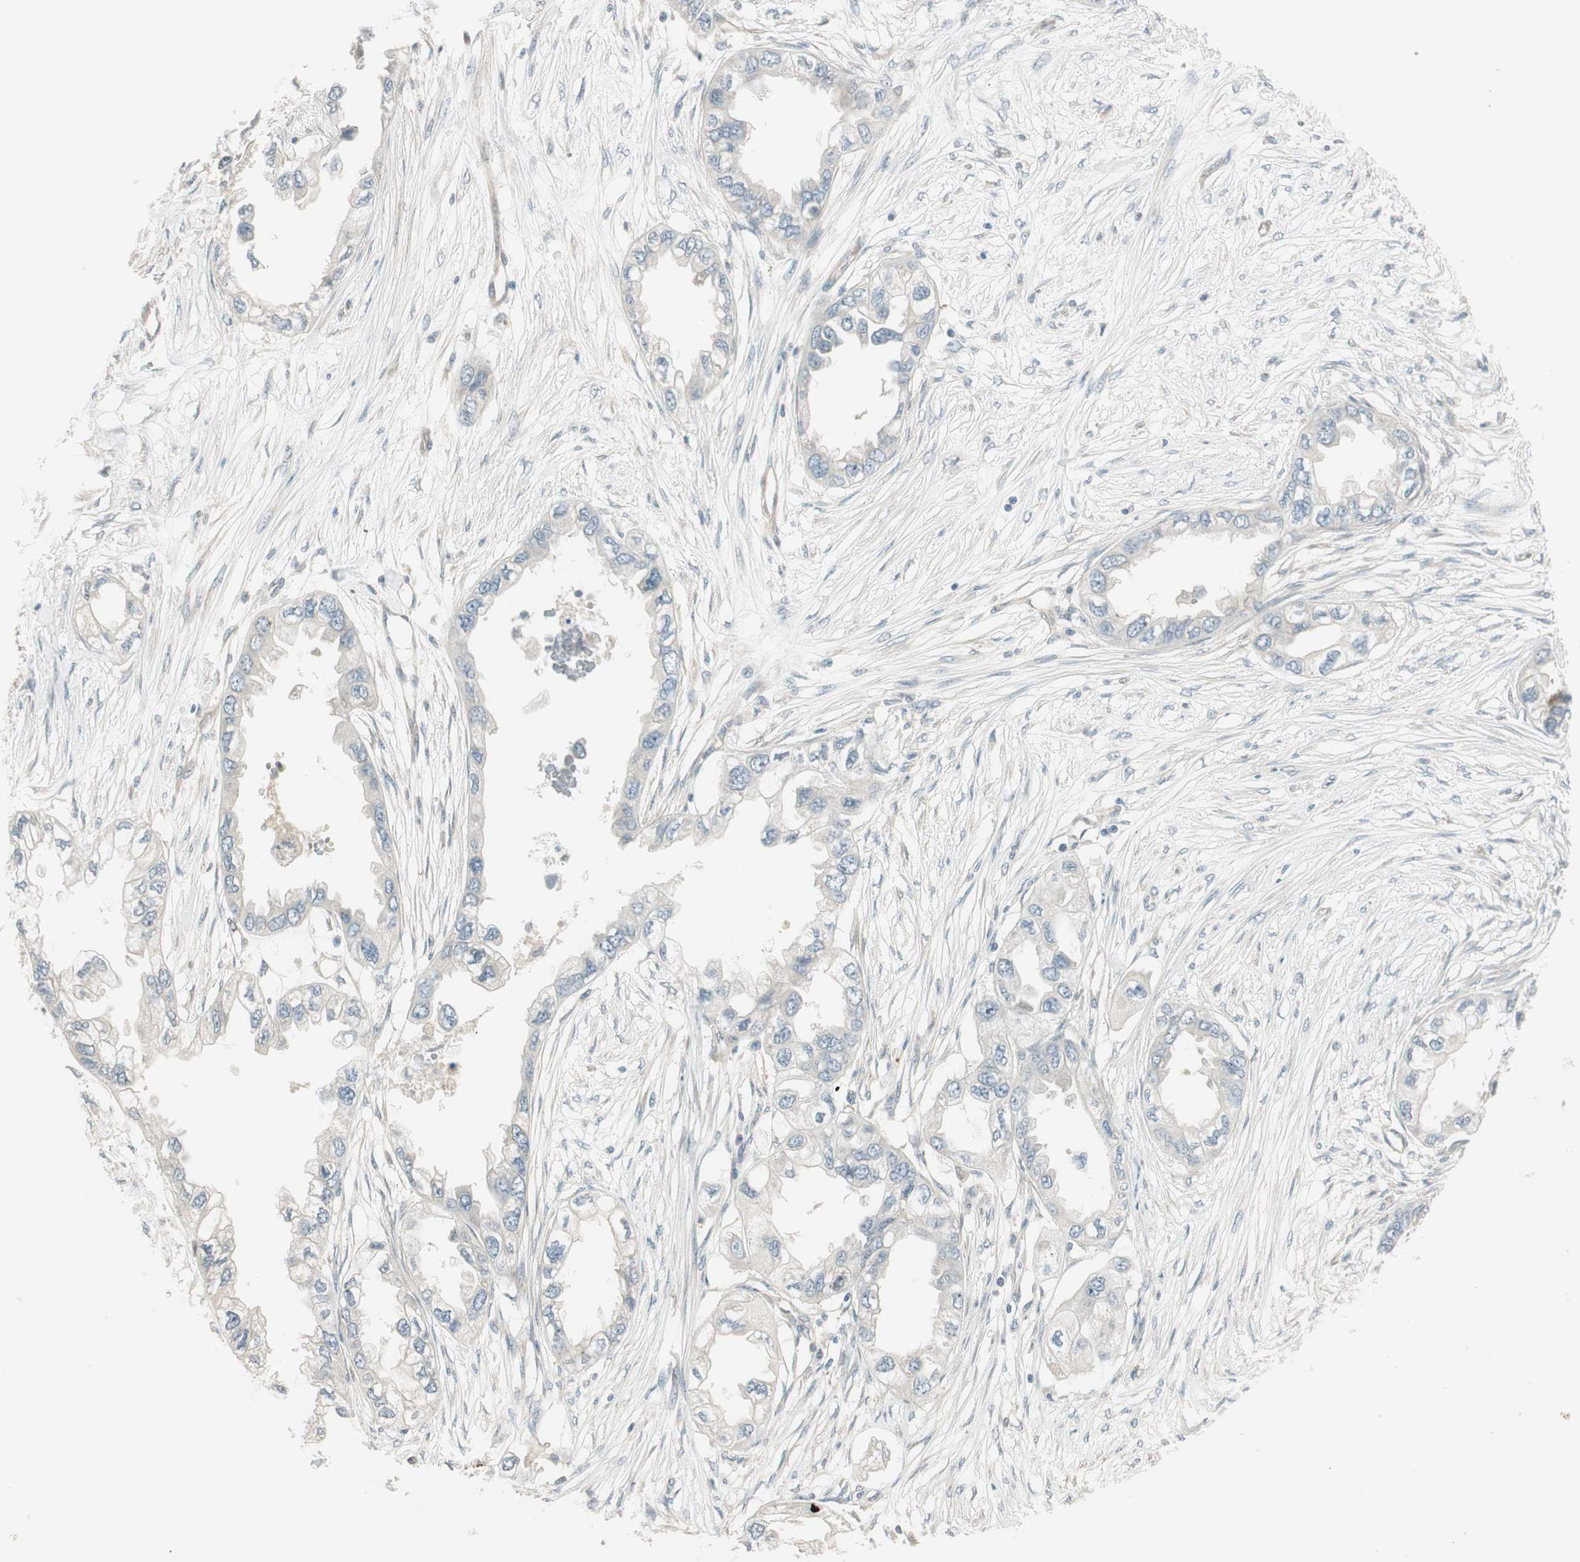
{"staining": {"intensity": "negative", "quantity": "none", "location": "none"}, "tissue": "endometrial cancer", "cell_type": "Tumor cells", "image_type": "cancer", "snomed": [{"axis": "morphology", "description": "Adenocarcinoma, NOS"}, {"axis": "topography", "description": "Endometrium"}], "caption": "This is an immunohistochemistry image of human endometrial adenocarcinoma. There is no staining in tumor cells.", "gene": "CGRRF1", "patient": {"sex": "female", "age": 67}}